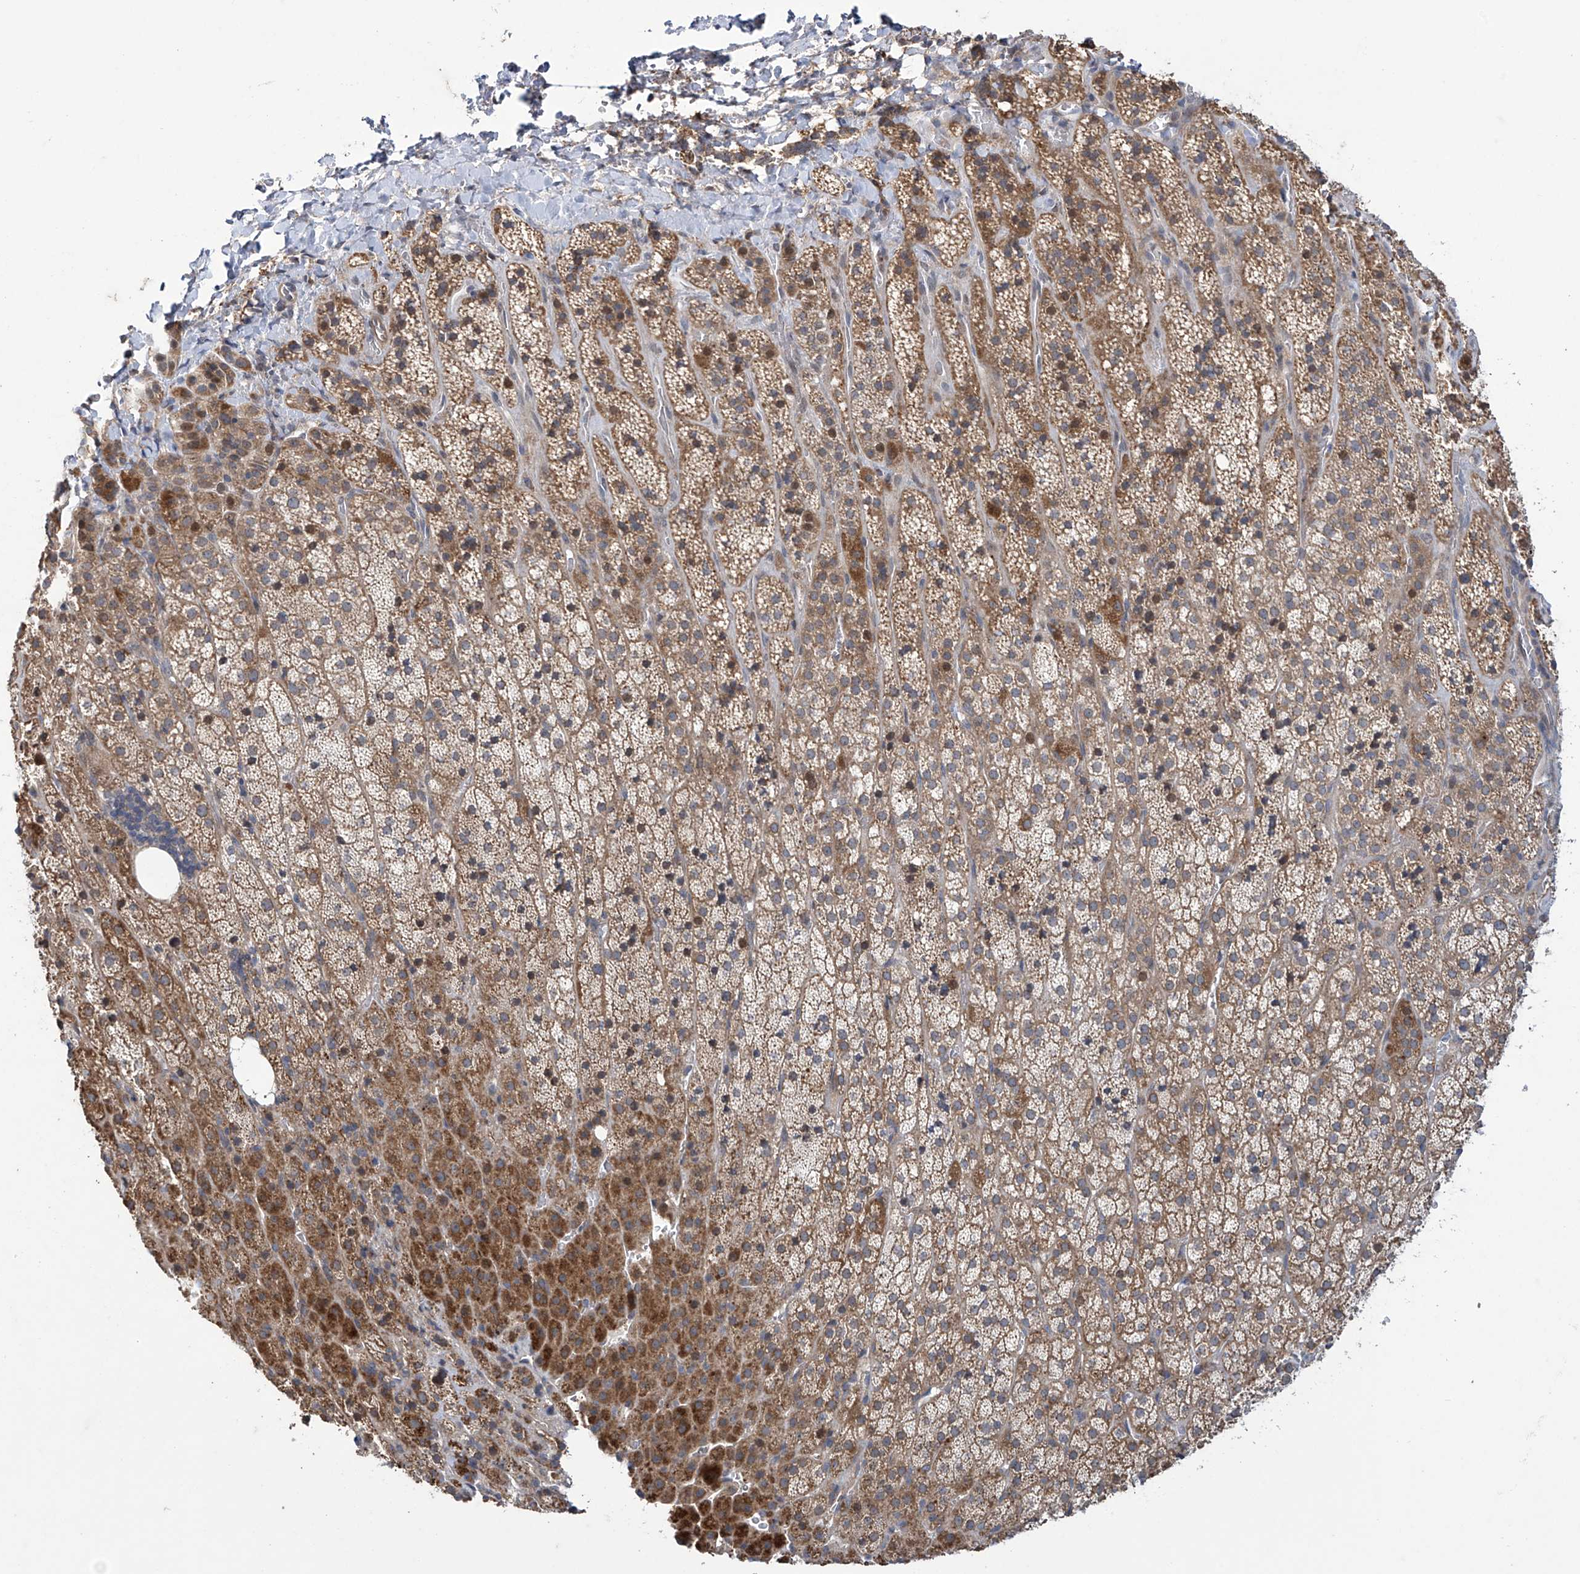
{"staining": {"intensity": "moderate", "quantity": "25%-75%", "location": "cytoplasmic/membranous"}, "tissue": "adrenal gland", "cell_type": "Glandular cells", "image_type": "normal", "snomed": [{"axis": "morphology", "description": "Normal tissue, NOS"}, {"axis": "topography", "description": "Adrenal gland"}], "caption": "Adrenal gland was stained to show a protein in brown. There is medium levels of moderate cytoplasmic/membranous positivity in about 25%-75% of glandular cells. (Stains: DAB (3,3'-diaminobenzidine) in brown, nuclei in blue, Microscopy: brightfield microscopy at high magnification).", "gene": "TRIM60", "patient": {"sex": "female", "age": 57}}